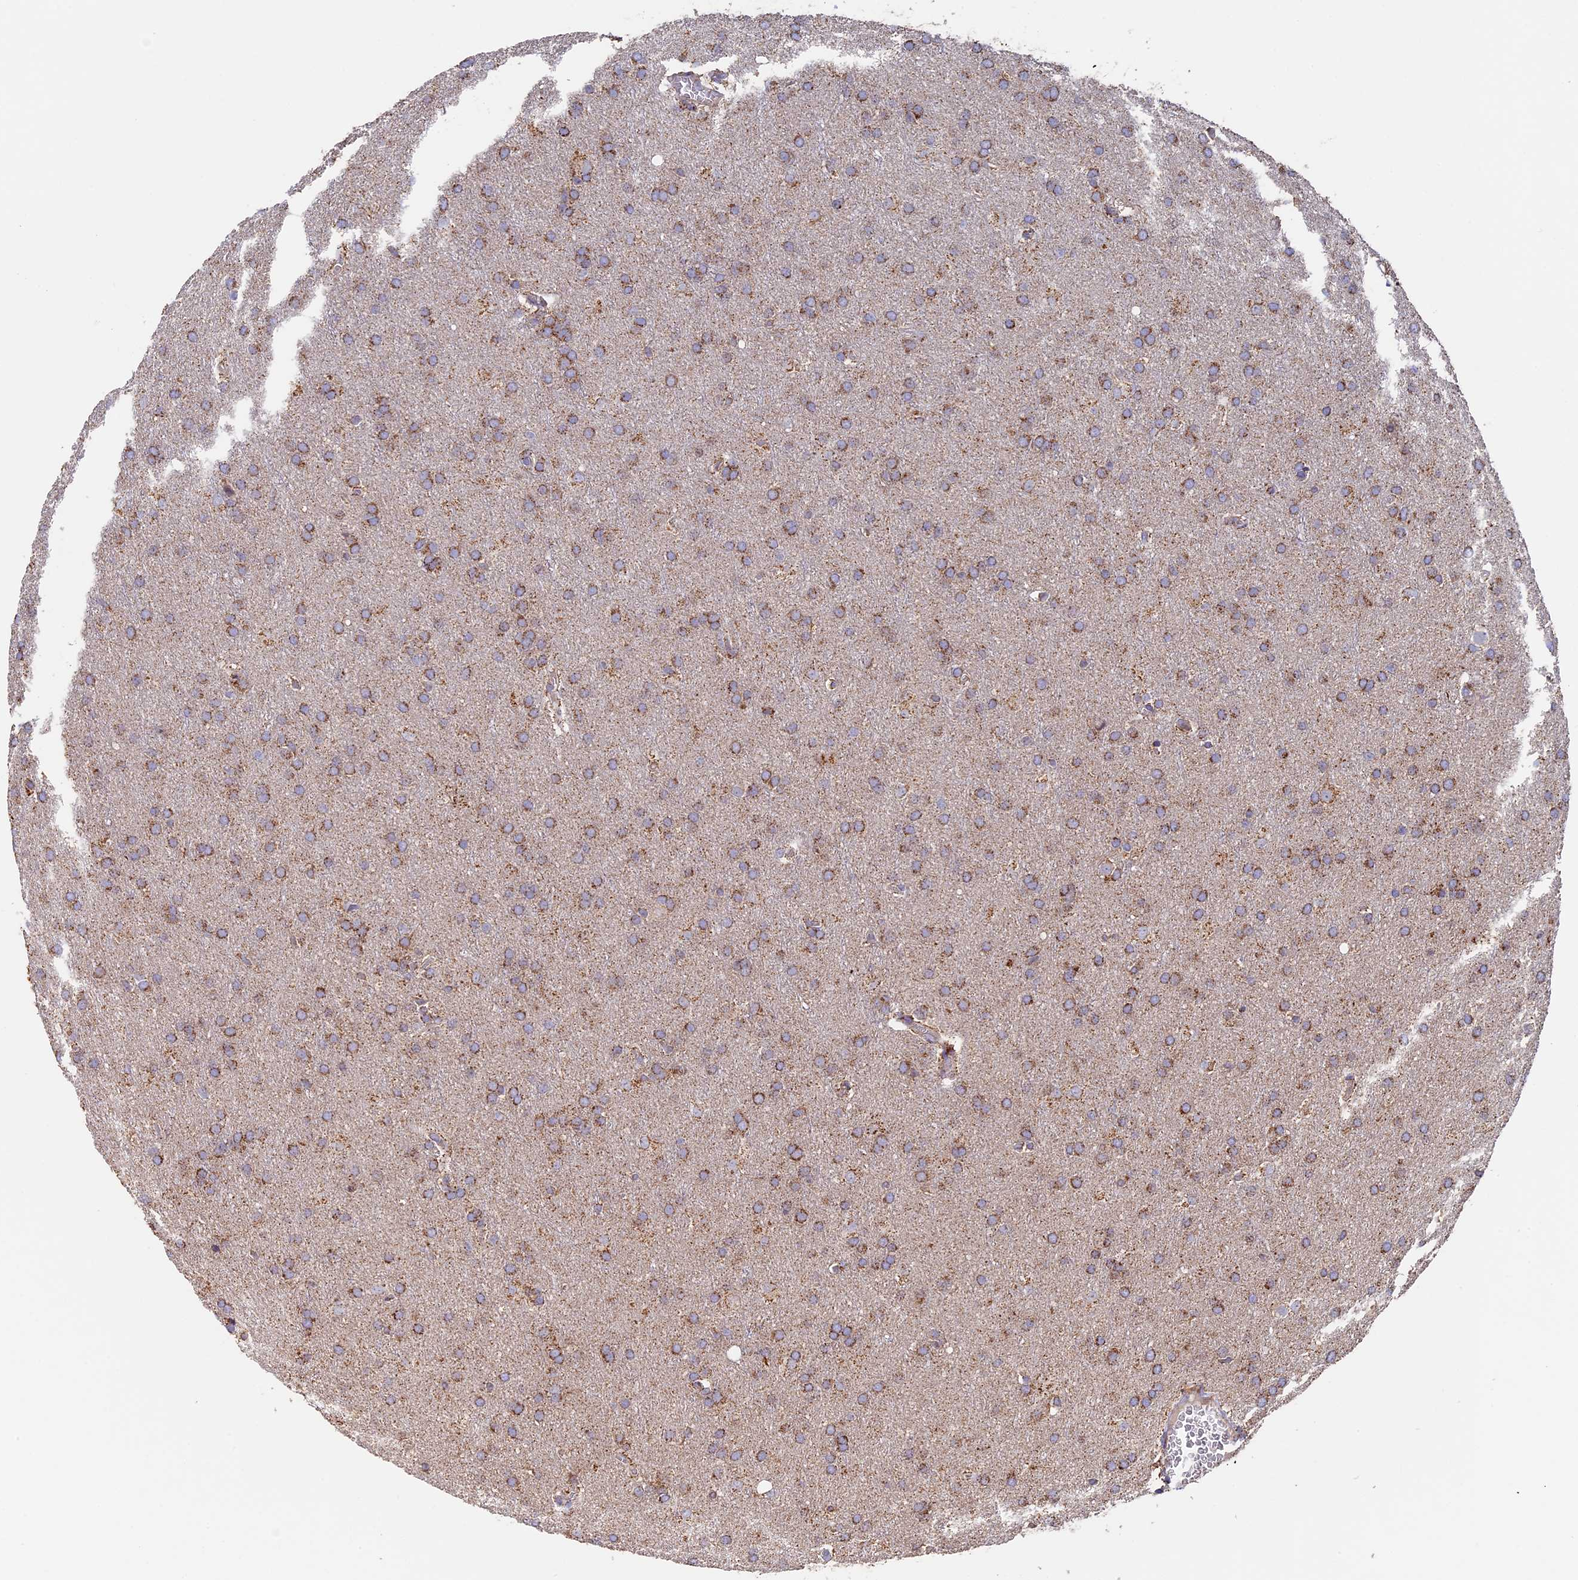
{"staining": {"intensity": "moderate", "quantity": ">75%", "location": "cytoplasmic/membranous"}, "tissue": "glioma", "cell_type": "Tumor cells", "image_type": "cancer", "snomed": [{"axis": "morphology", "description": "Glioma, malignant, Low grade"}, {"axis": "topography", "description": "Brain"}], "caption": "Human glioma stained with a protein marker displays moderate staining in tumor cells.", "gene": "ADAT1", "patient": {"sex": "female", "age": 32}}